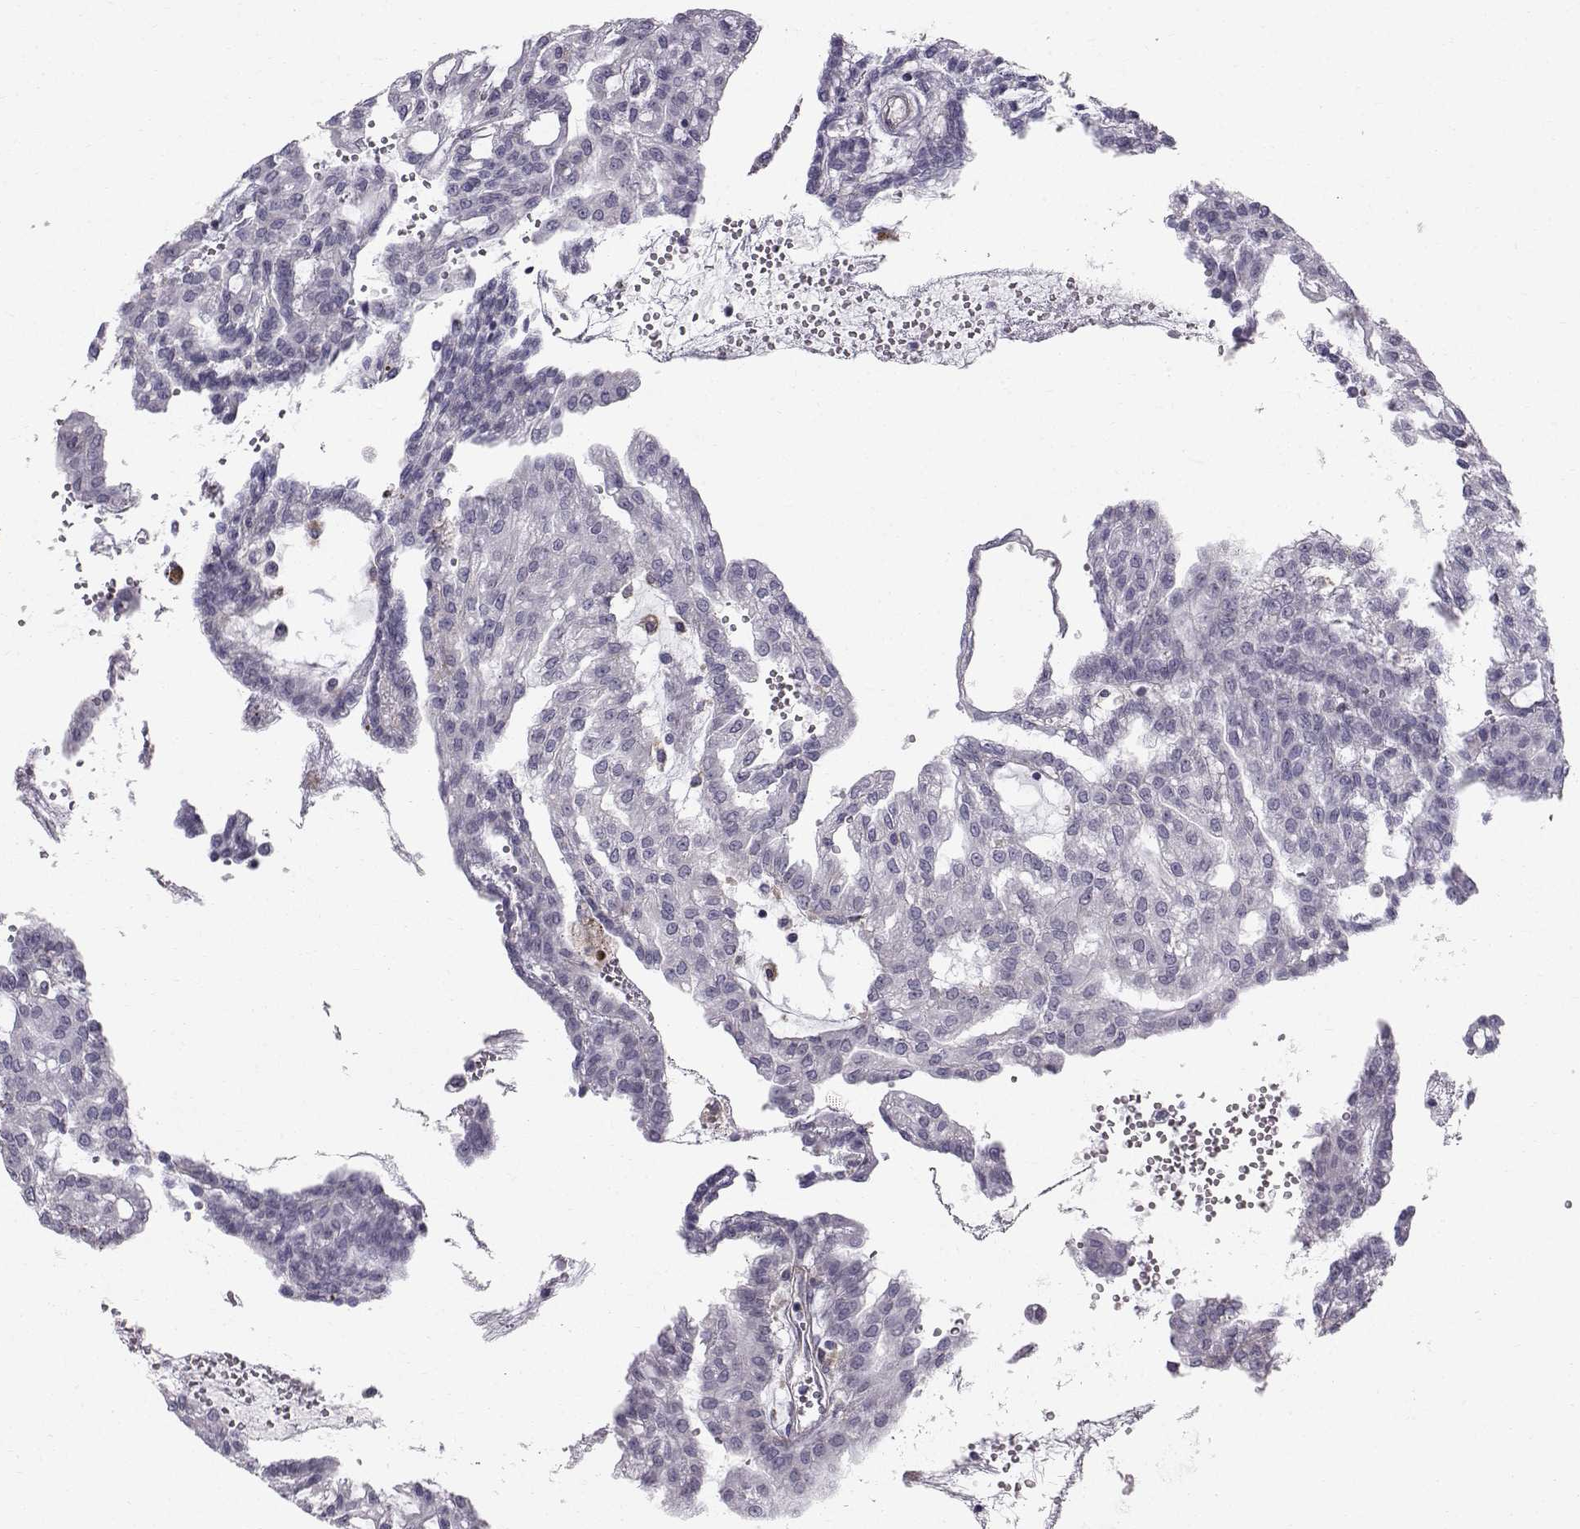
{"staining": {"intensity": "negative", "quantity": "none", "location": "none"}, "tissue": "renal cancer", "cell_type": "Tumor cells", "image_type": "cancer", "snomed": [{"axis": "morphology", "description": "Adenocarcinoma, NOS"}, {"axis": "topography", "description": "Kidney"}], "caption": "Tumor cells are negative for brown protein staining in adenocarcinoma (renal).", "gene": "SPDYE4", "patient": {"sex": "male", "age": 63}}